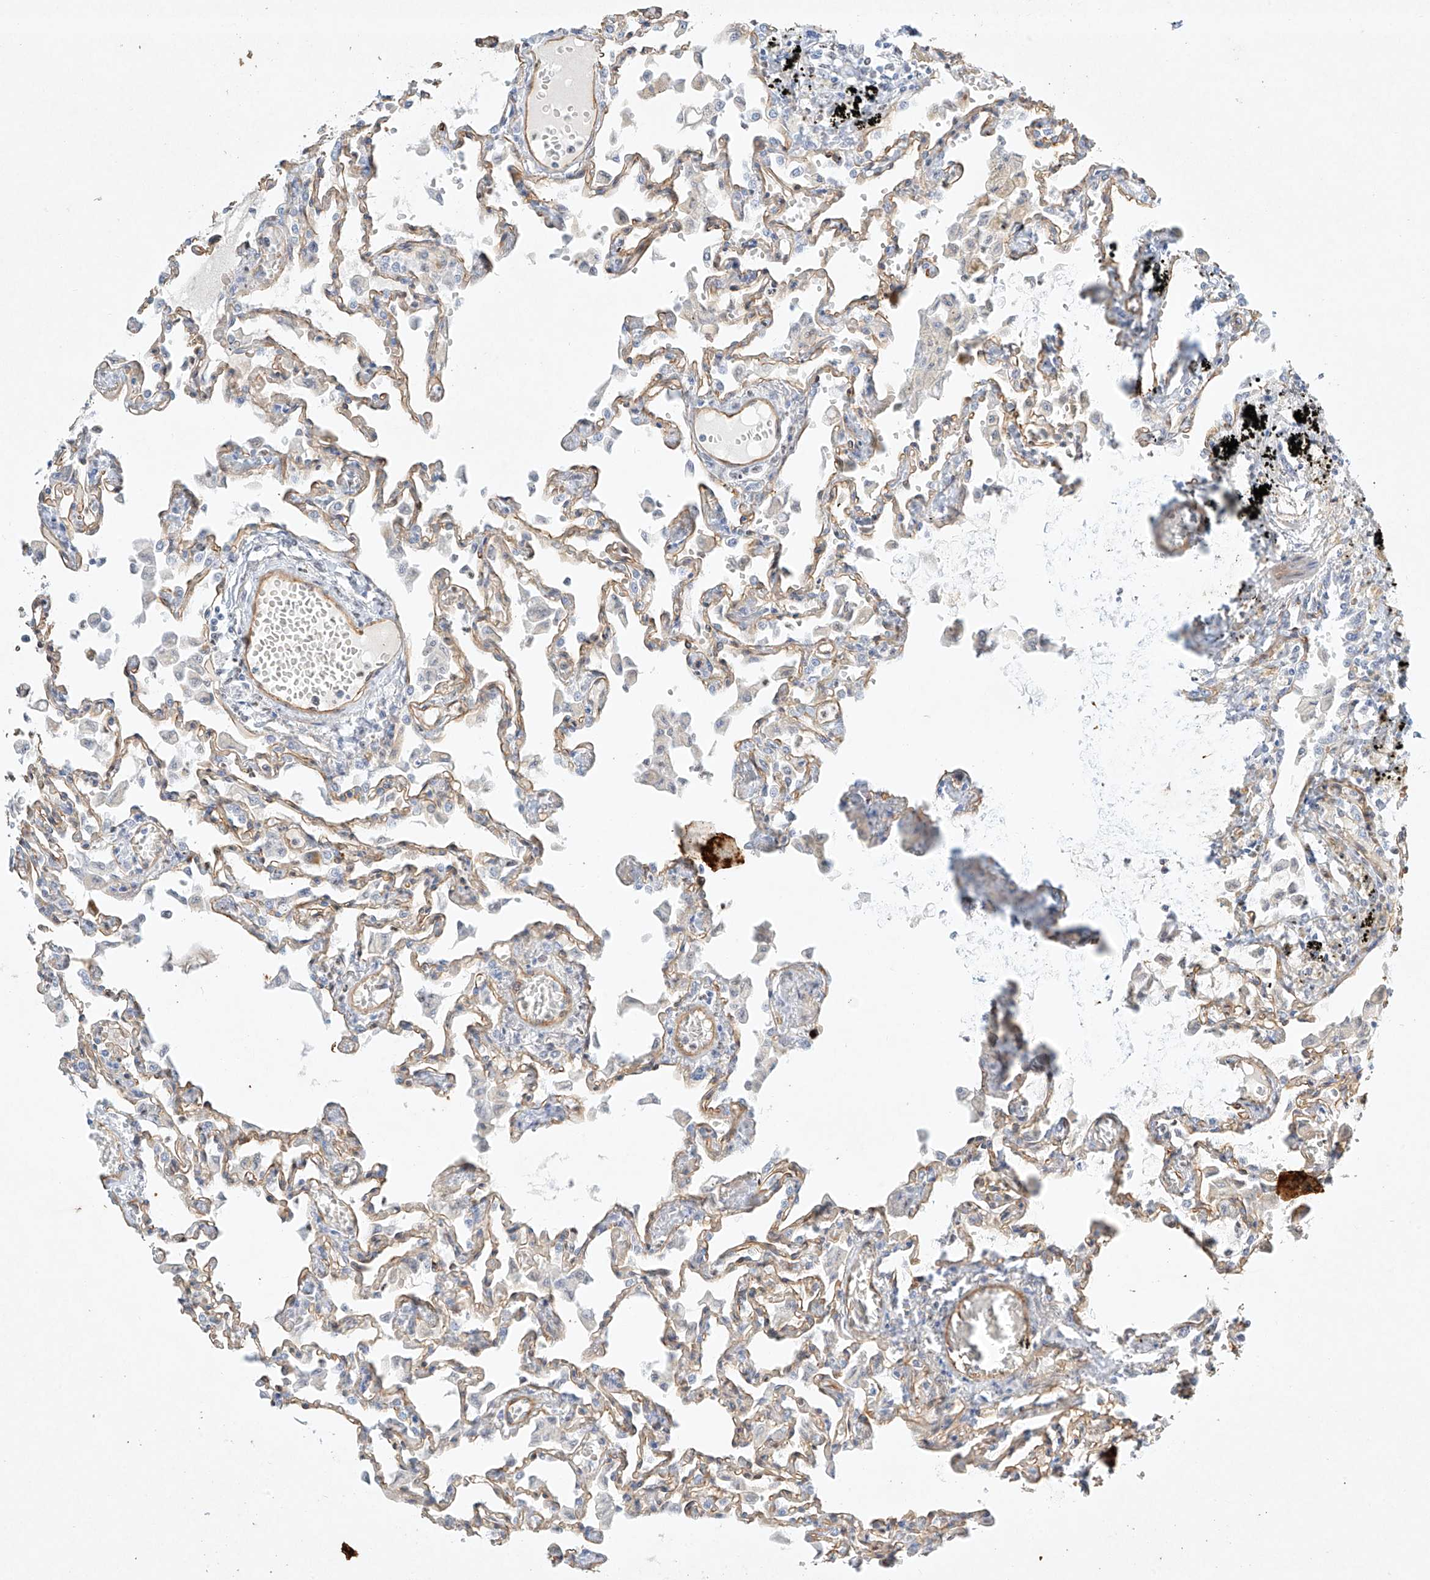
{"staining": {"intensity": "weak", "quantity": "25%-75%", "location": "cytoplasmic/membranous"}, "tissue": "lung", "cell_type": "Alveolar cells", "image_type": "normal", "snomed": [{"axis": "morphology", "description": "Normal tissue, NOS"}, {"axis": "topography", "description": "Bronchus"}, {"axis": "topography", "description": "Lung"}], "caption": "DAB (3,3'-diaminobenzidine) immunohistochemical staining of normal human lung exhibits weak cytoplasmic/membranous protein expression in about 25%-75% of alveolar cells. The protein of interest is stained brown, and the nuclei are stained in blue (DAB (3,3'-diaminobenzidine) IHC with brightfield microscopy, high magnification).", "gene": "REEP2", "patient": {"sex": "female", "age": 49}}